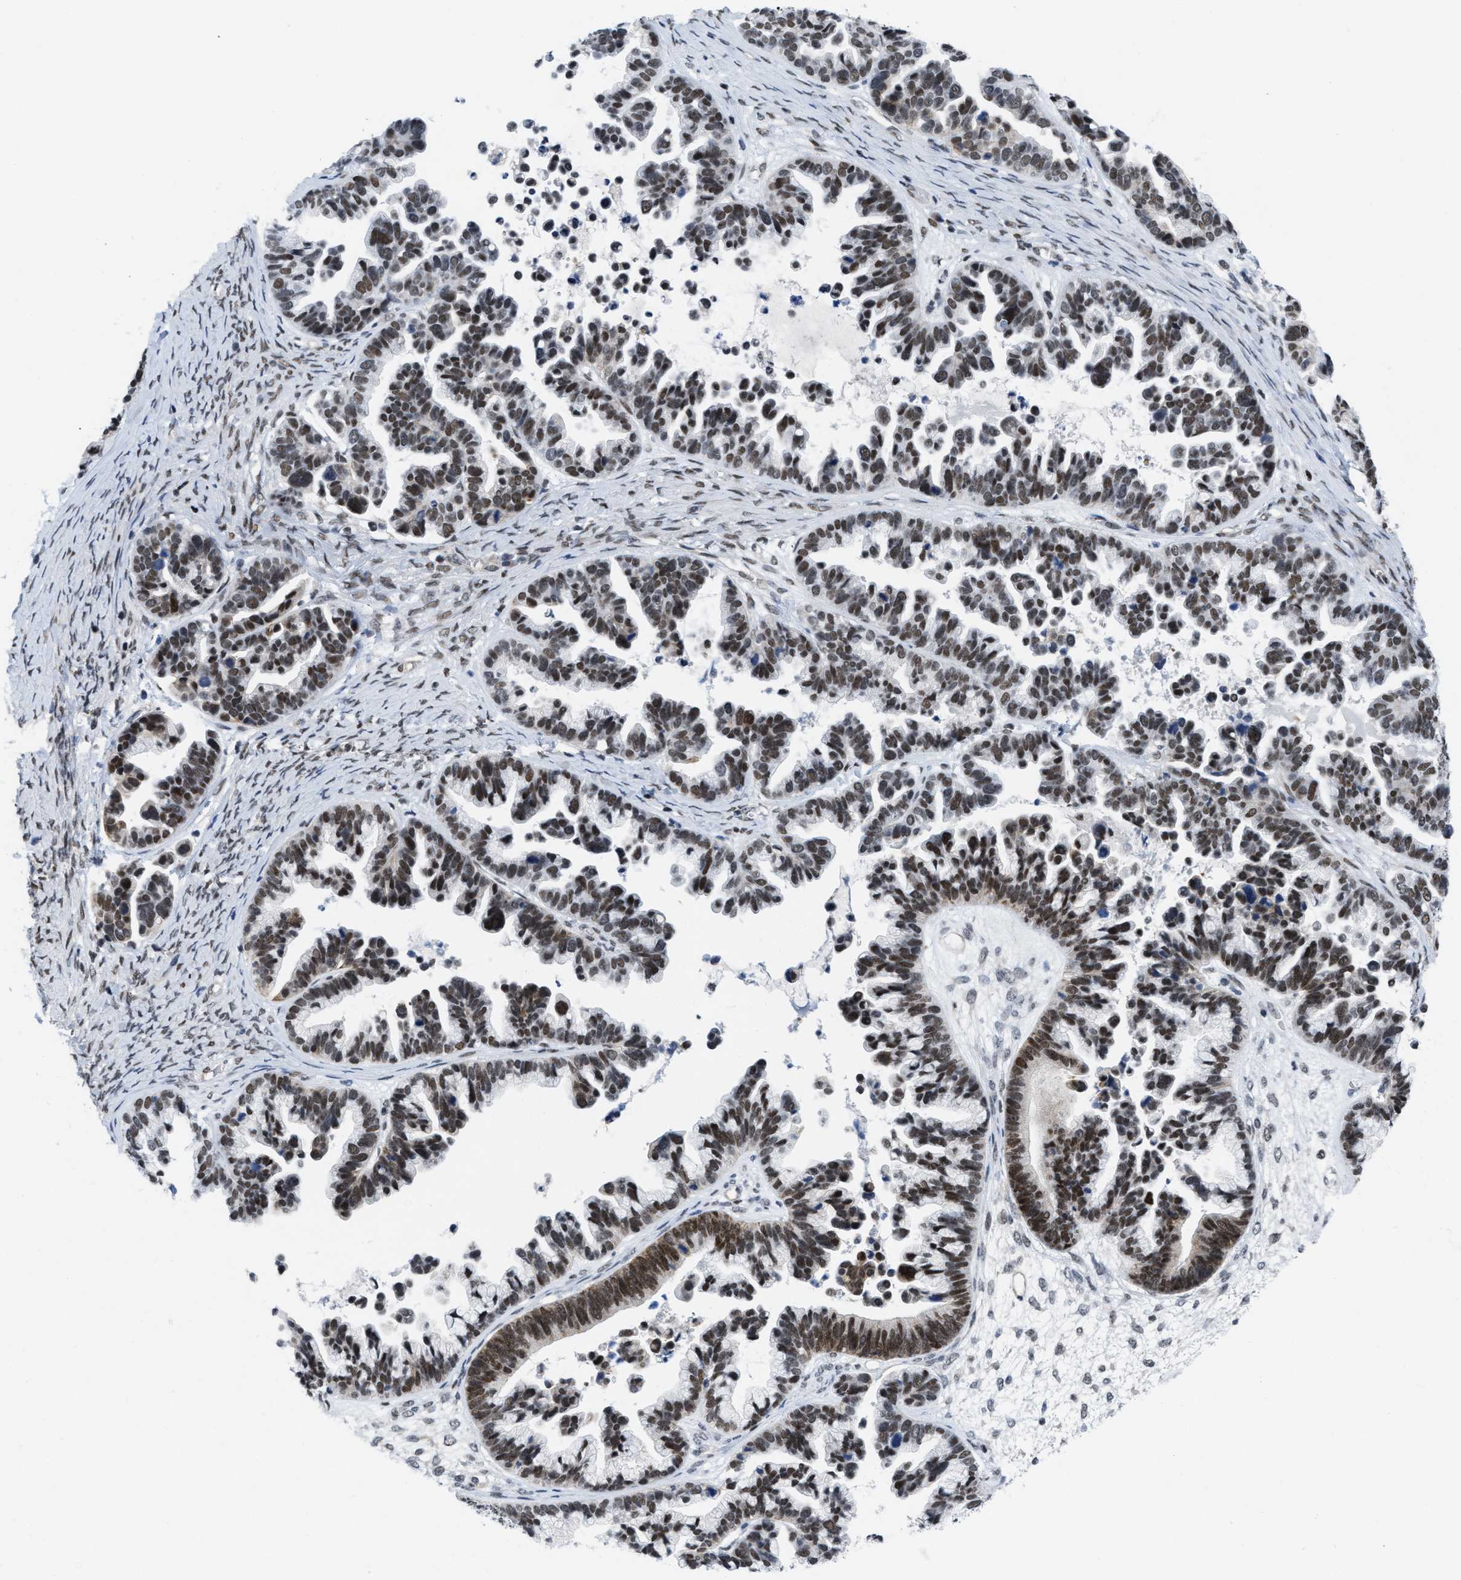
{"staining": {"intensity": "moderate", "quantity": ">75%", "location": "nuclear"}, "tissue": "ovarian cancer", "cell_type": "Tumor cells", "image_type": "cancer", "snomed": [{"axis": "morphology", "description": "Cystadenocarcinoma, serous, NOS"}, {"axis": "topography", "description": "Ovary"}], "caption": "Immunohistochemistry photomicrograph of neoplastic tissue: human serous cystadenocarcinoma (ovarian) stained using IHC reveals medium levels of moderate protein expression localized specifically in the nuclear of tumor cells, appearing as a nuclear brown color.", "gene": "MIER1", "patient": {"sex": "female", "age": 56}}